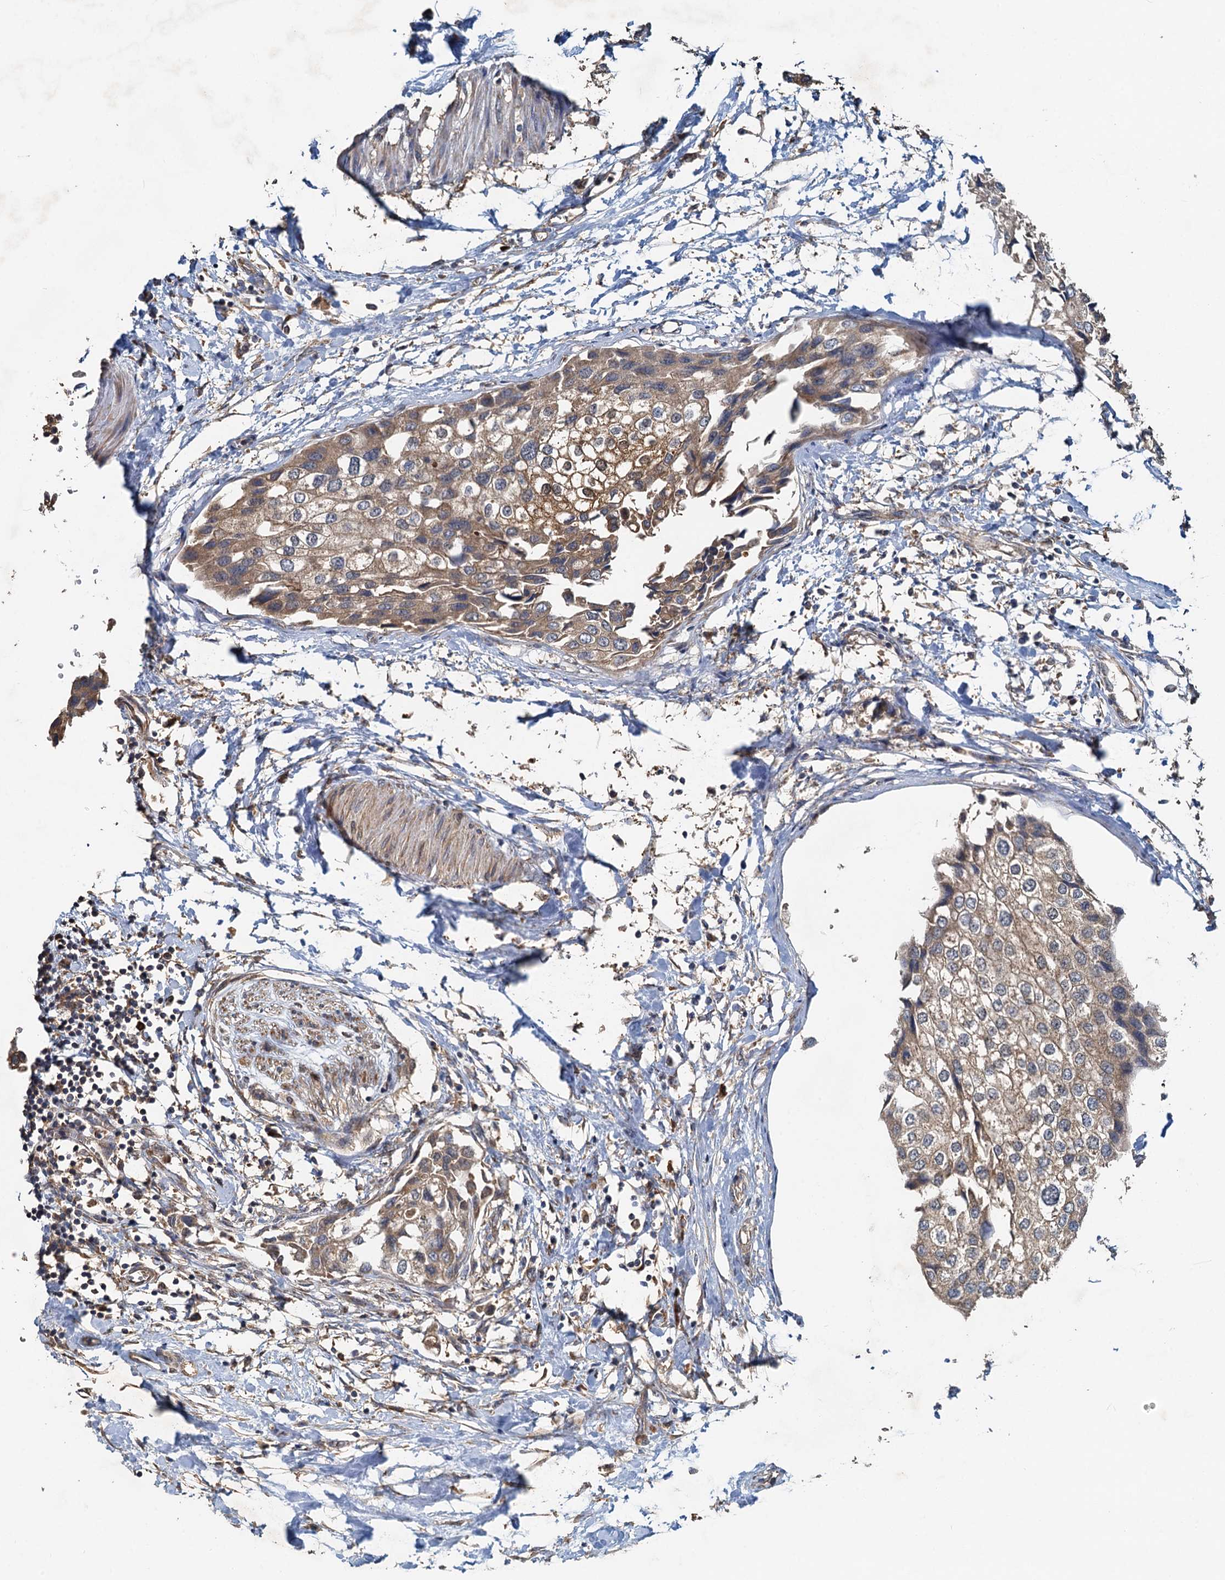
{"staining": {"intensity": "weak", "quantity": ">75%", "location": "cytoplasmic/membranous"}, "tissue": "urothelial cancer", "cell_type": "Tumor cells", "image_type": "cancer", "snomed": [{"axis": "morphology", "description": "Urothelial carcinoma, High grade"}, {"axis": "topography", "description": "Urinary bladder"}], "caption": "Protein staining of urothelial carcinoma (high-grade) tissue exhibits weak cytoplasmic/membranous expression in approximately >75% of tumor cells.", "gene": "HYI", "patient": {"sex": "male", "age": 64}}